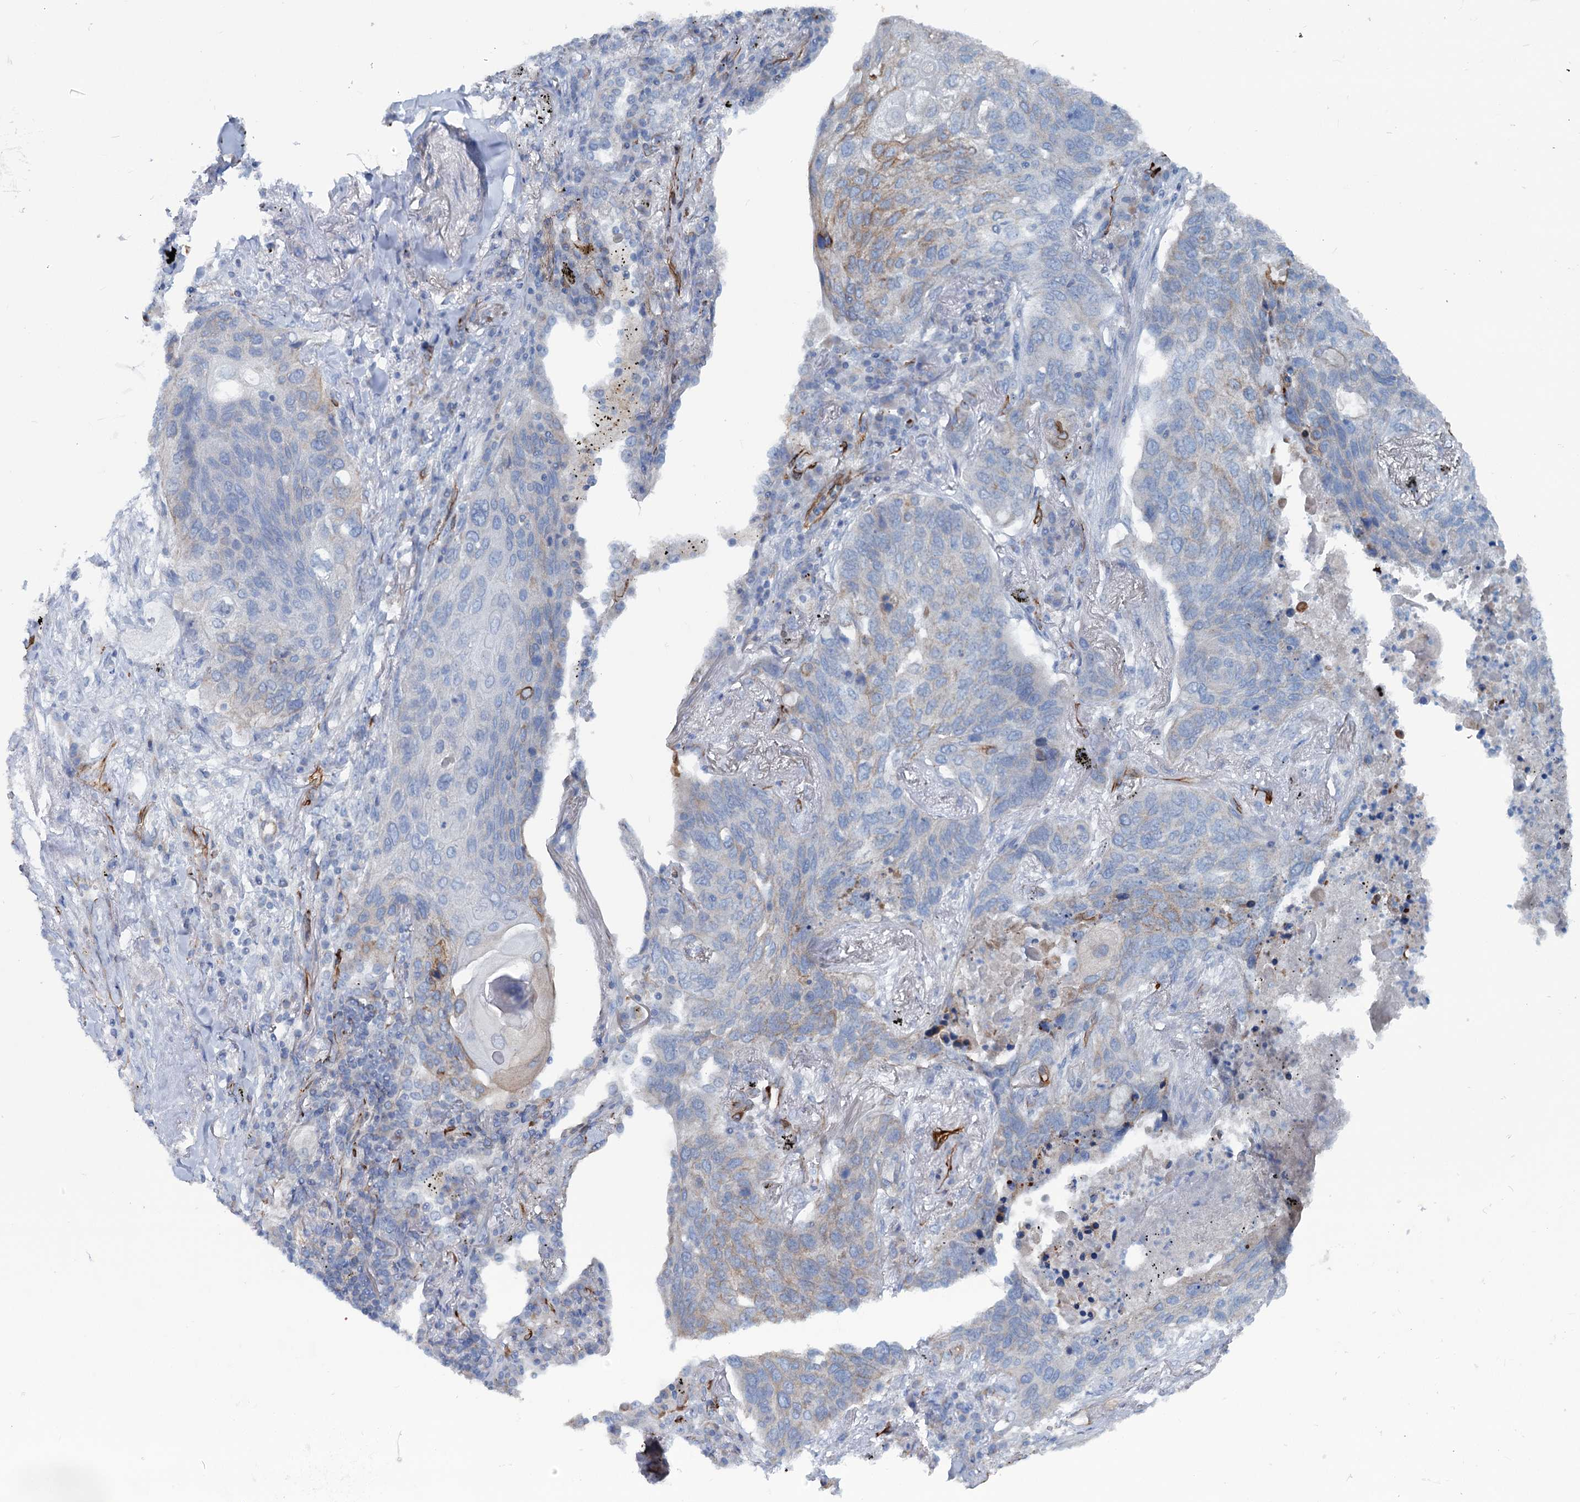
{"staining": {"intensity": "weak", "quantity": "<25%", "location": "cytoplasmic/membranous"}, "tissue": "lung cancer", "cell_type": "Tumor cells", "image_type": "cancer", "snomed": [{"axis": "morphology", "description": "Squamous cell carcinoma, NOS"}, {"axis": "topography", "description": "Lung"}], "caption": "Tumor cells are negative for brown protein staining in squamous cell carcinoma (lung).", "gene": "CALCOCO1", "patient": {"sex": "female", "age": 63}}